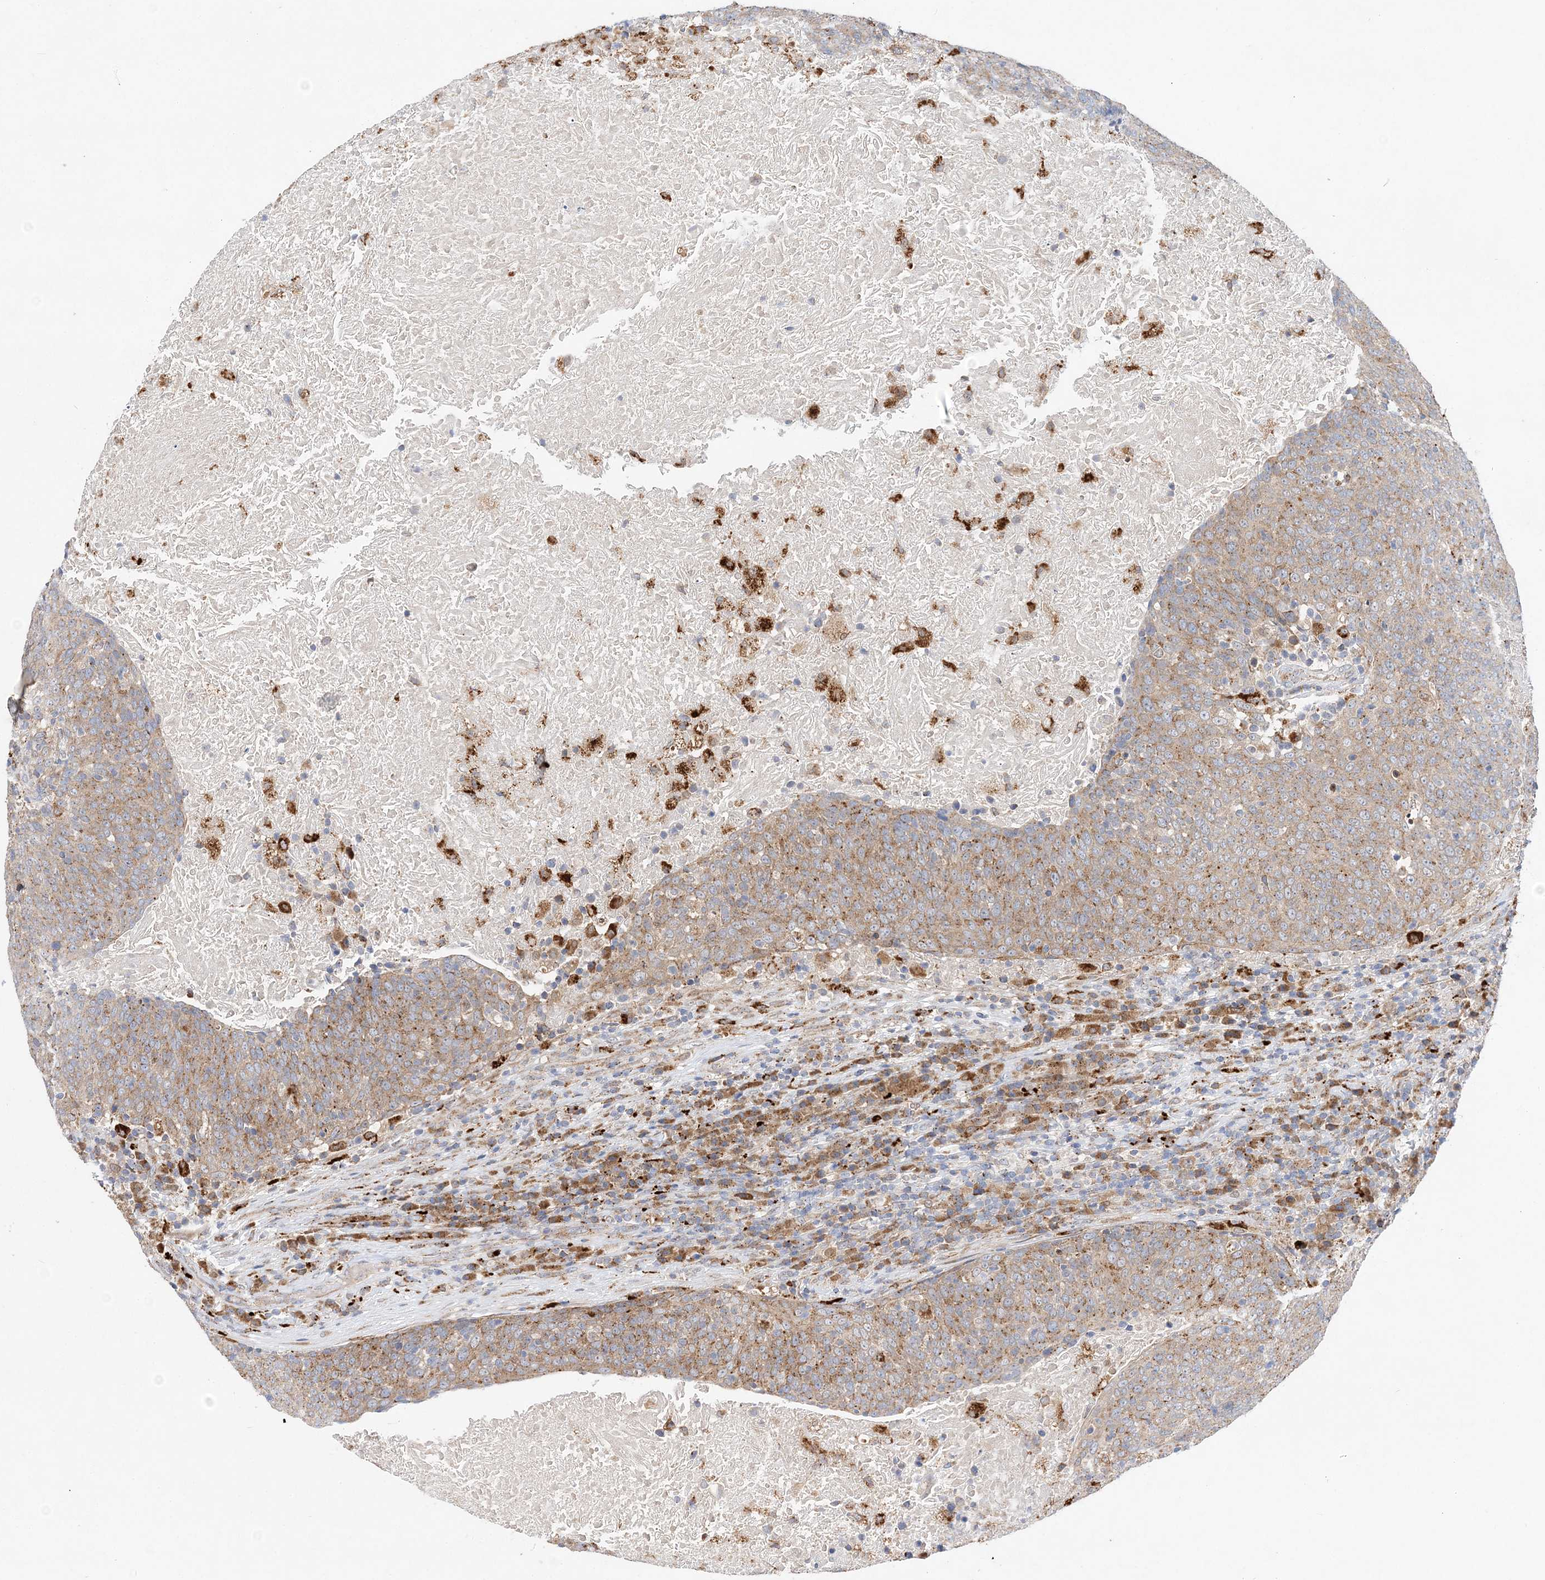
{"staining": {"intensity": "moderate", "quantity": ">75%", "location": "cytoplasmic/membranous"}, "tissue": "head and neck cancer", "cell_type": "Tumor cells", "image_type": "cancer", "snomed": [{"axis": "morphology", "description": "Squamous cell carcinoma, NOS"}, {"axis": "morphology", "description": "Squamous cell carcinoma, metastatic, NOS"}, {"axis": "topography", "description": "Lymph node"}, {"axis": "topography", "description": "Head-Neck"}], "caption": "Immunohistochemistry (IHC) (DAB) staining of squamous cell carcinoma (head and neck) exhibits moderate cytoplasmic/membranous protein staining in about >75% of tumor cells. (DAB (3,3'-diaminobenzidine) IHC, brown staining for protein, blue staining for nuclei).", "gene": "C3orf38", "patient": {"sex": "male", "age": 62}}